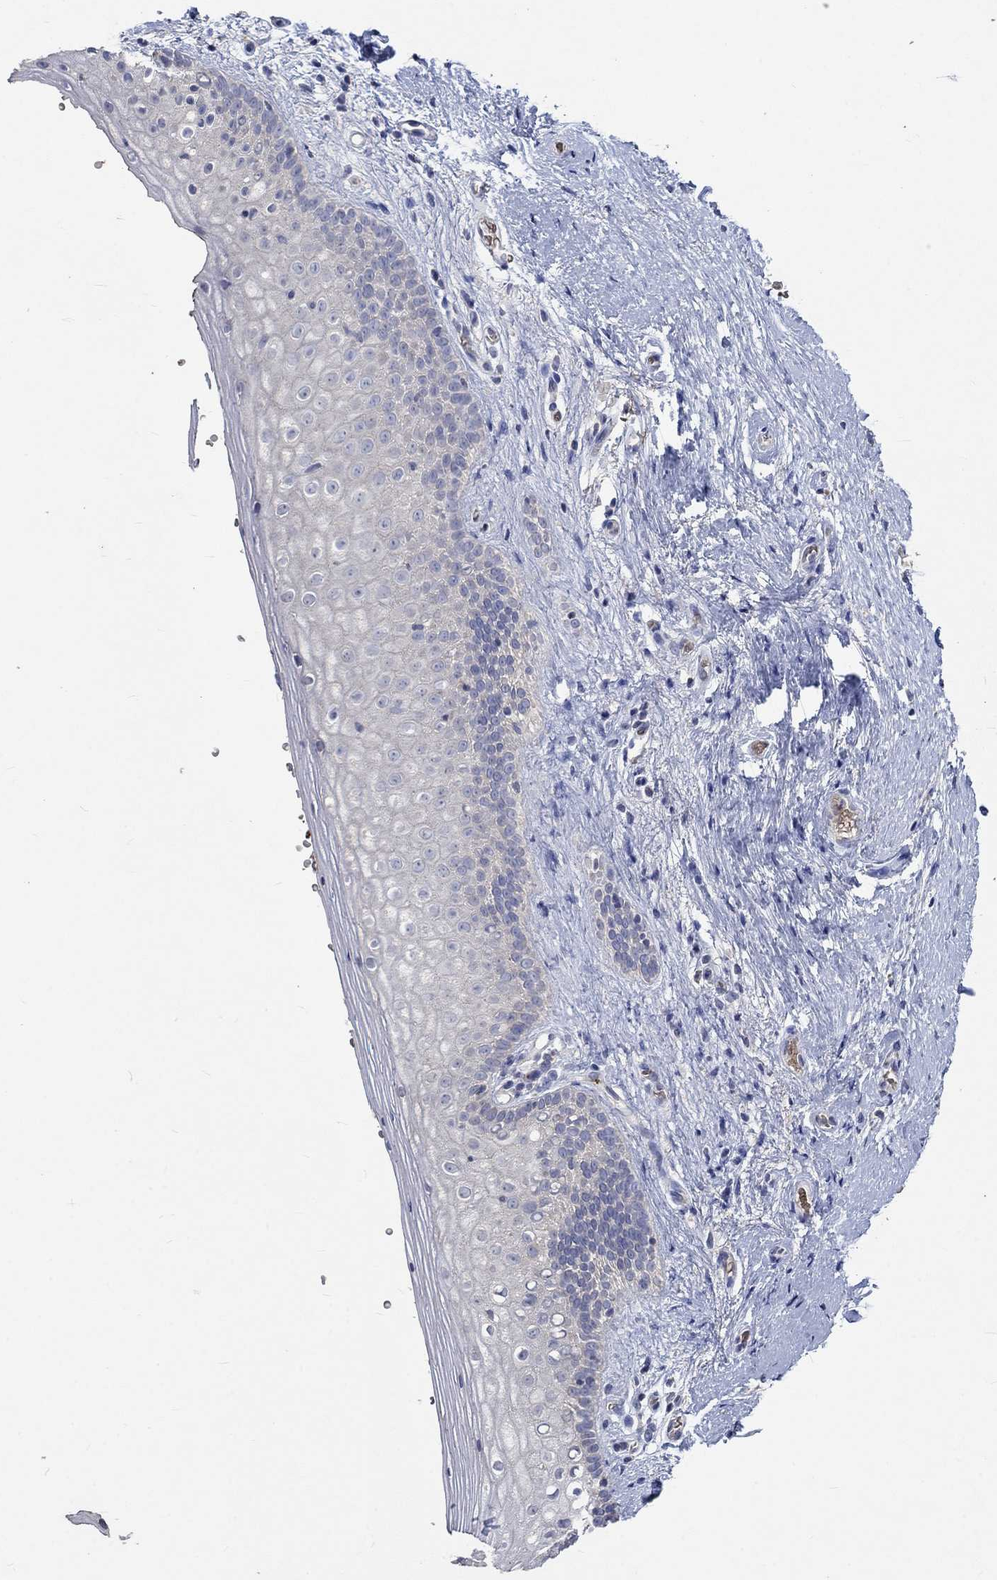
{"staining": {"intensity": "negative", "quantity": "none", "location": "none"}, "tissue": "vagina", "cell_type": "Squamous epithelial cells", "image_type": "normal", "snomed": [{"axis": "morphology", "description": "Normal tissue, NOS"}, {"axis": "topography", "description": "Vagina"}], "caption": "Image shows no significant protein staining in squamous epithelial cells of benign vagina. (DAB (3,3'-diaminobenzidine) immunohistochemistry visualized using brightfield microscopy, high magnification).", "gene": "UGT8", "patient": {"sex": "female", "age": 47}}